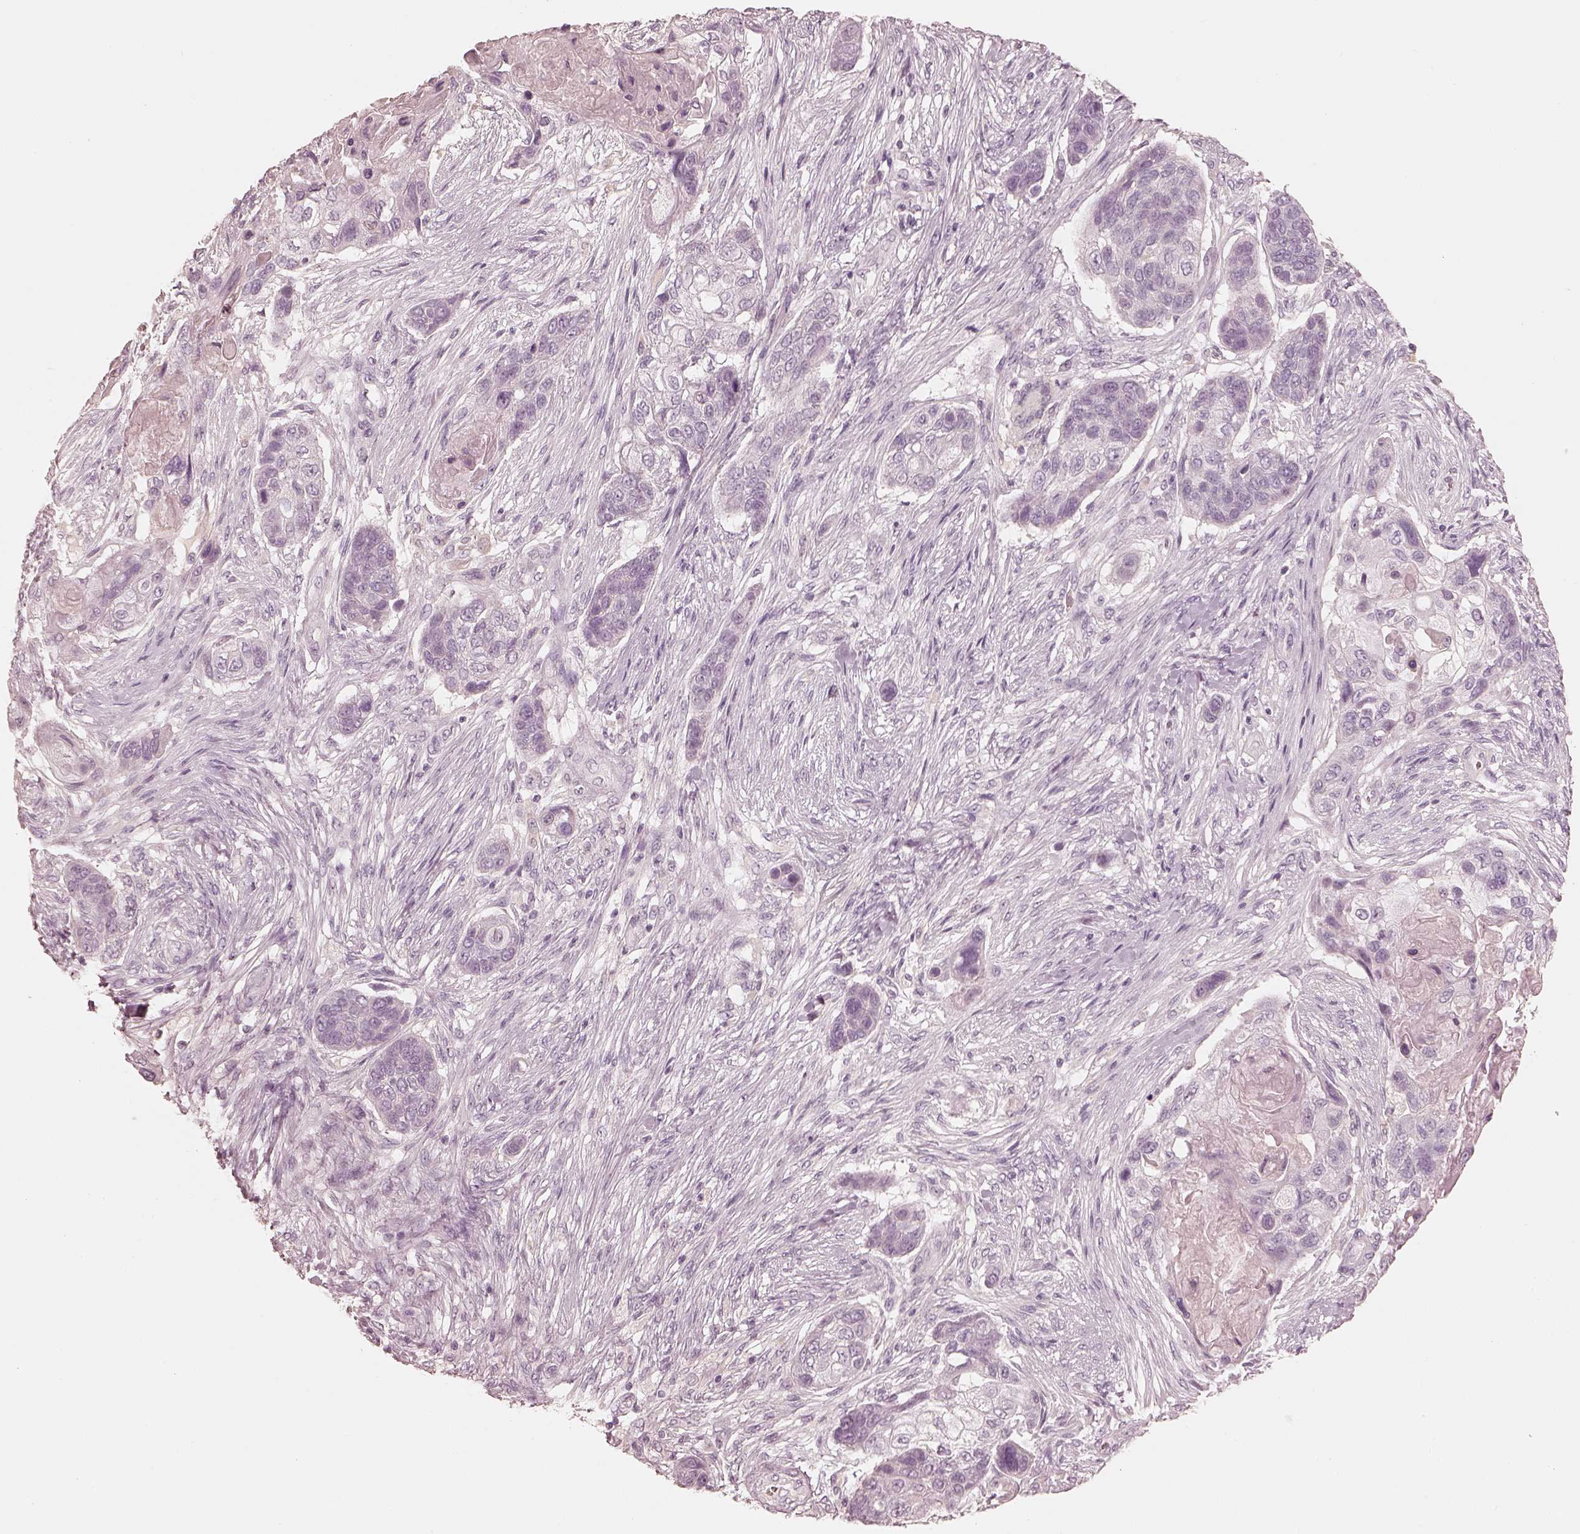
{"staining": {"intensity": "negative", "quantity": "none", "location": "none"}, "tissue": "lung cancer", "cell_type": "Tumor cells", "image_type": "cancer", "snomed": [{"axis": "morphology", "description": "Squamous cell carcinoma, NOS"}, {"axis": "topography", "description": "Lung"}], "caption": "Micrograph shows no significant protein positivity in tumor cells of lung cancer (squamous cell carcinoma). The staining is performed using DAB brown chromogen with nuclei counter-stained in using hematoxylin.", "gene": "CALR3", "patient": {"sex": "male", "age": 69}}